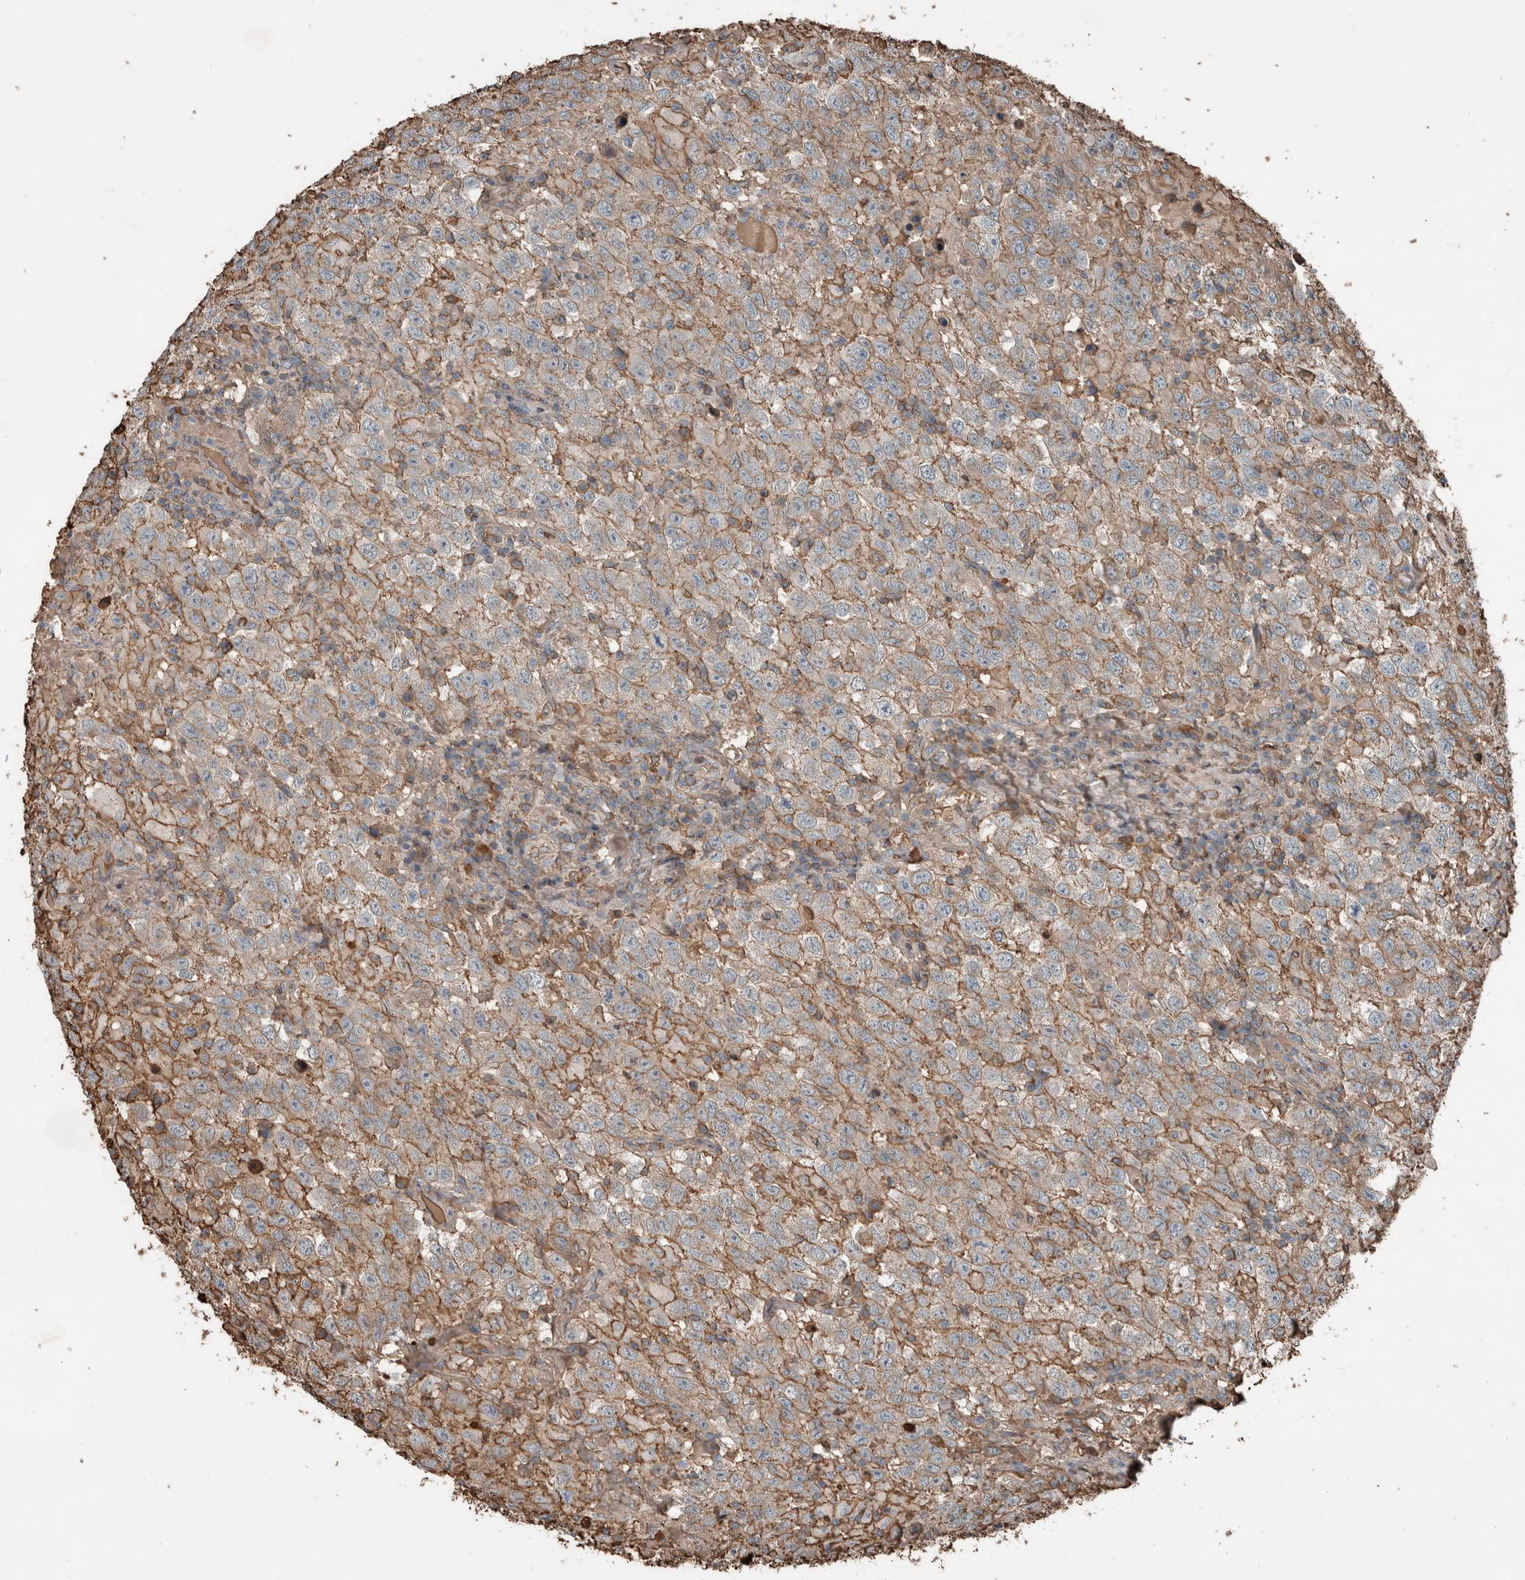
{"staining": {"intensity": "moderate", "quantity": ">75%", "location": "cytoplasmic/membranous"}, "tissue": "testis cancer", "cell_type": "Tumor cells", "image_type": "cancer", "snomed": [{"axis": "morphology", "description": "Seminoma, NOS"}, {"axis": "topography", "description": "Testis"}], "caption": "Protein expression analysis of human seminoma (testis) reveals moderate cytoplasmic/membranous staining in about >75% of tumor cells. The staining was performed using DAB (3,3'-diaminobenzidine), with brown indicating positive protein expression. Nuclei are stained blue with hematoxylin.", "gene": "USP34", "patient": {"sex": "male", "age": 41}}